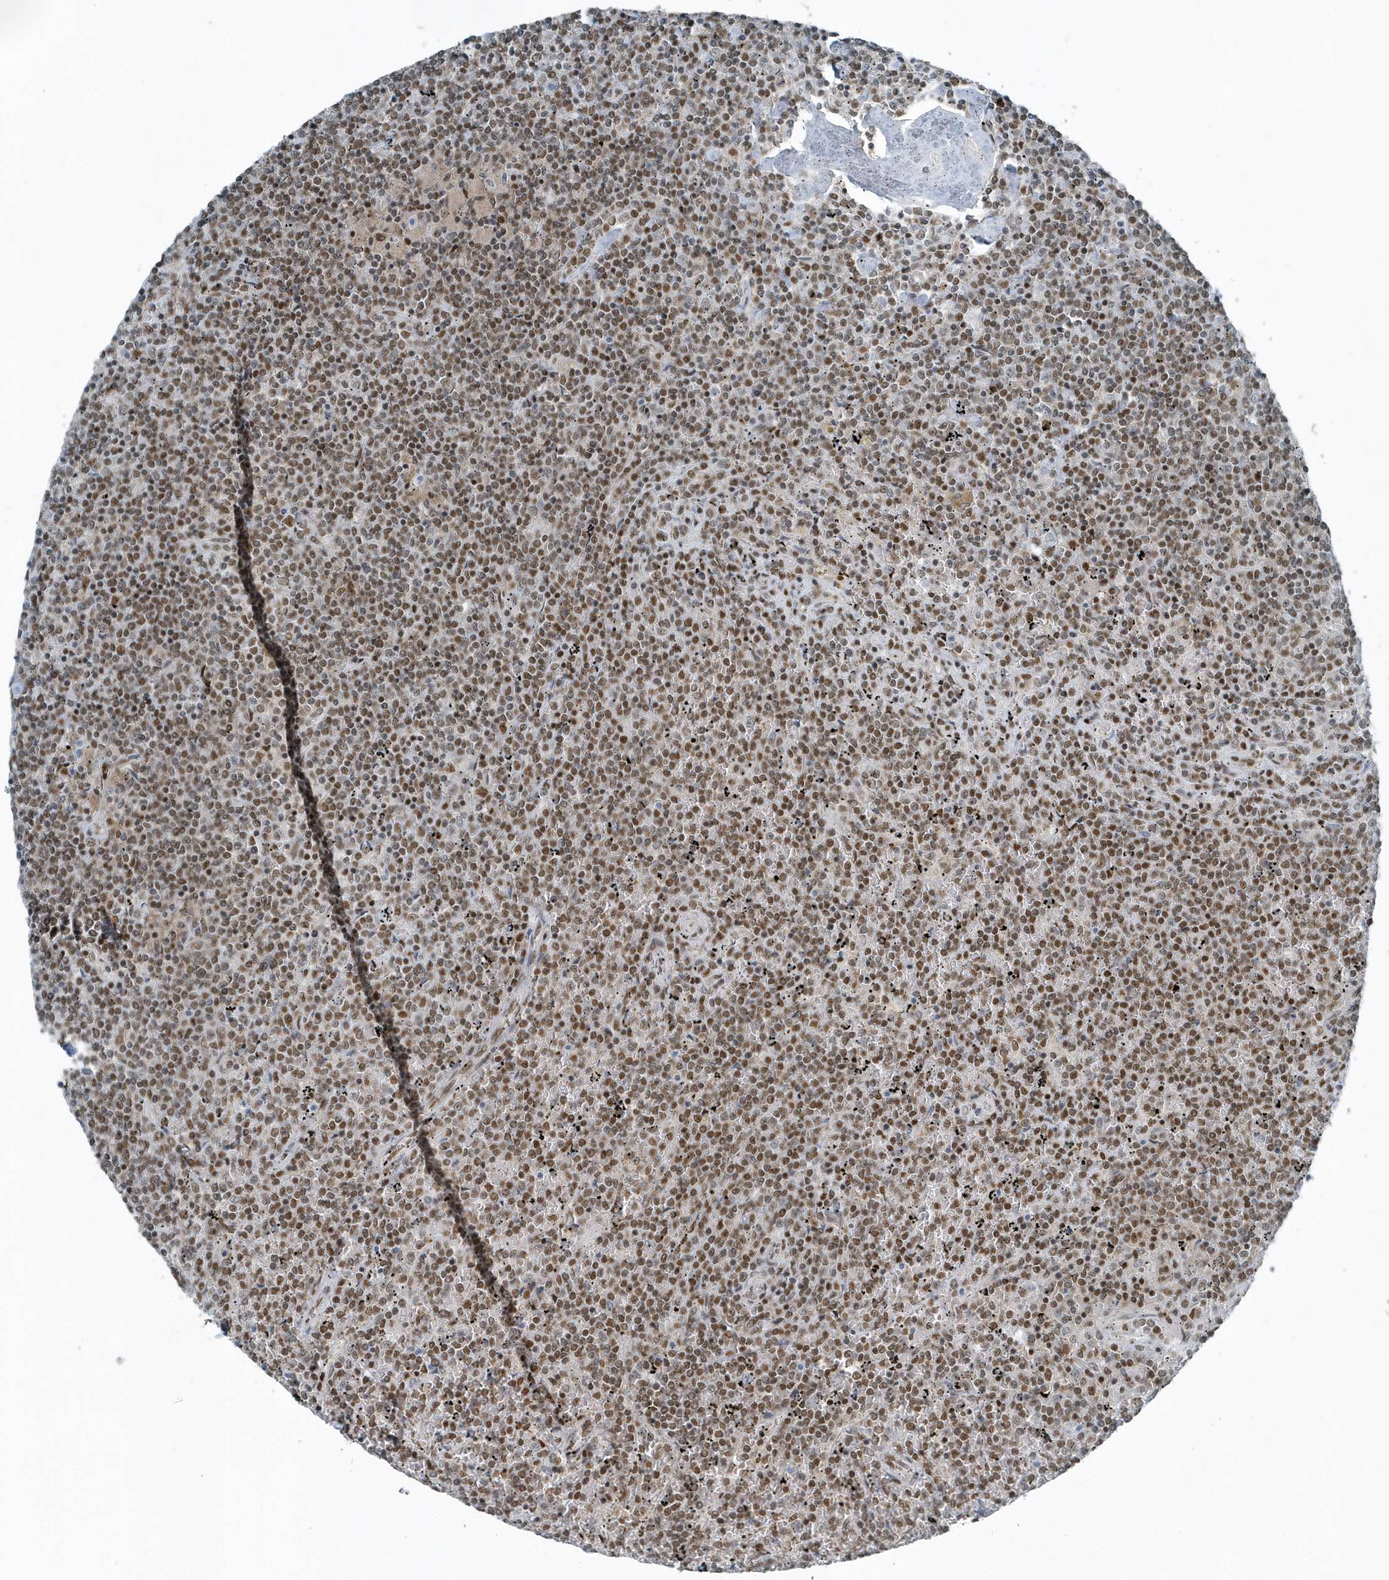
{"staining": {"intensity": "moderate", "quantity": ">75%", "location": "nuclear"}, "tissue": "lymphoma", "cell_type": "Tumor cells", "image_type": "cancer", "snomed": [{"axis": "morphology", "description": "Malignant lymphoma, non-Hodgkin's type, Low grade"}, {"axis": "topography", "description": "Spleen"}], "caption": "Lymphoma stained with a brown dye exhibits moderate nuclear positive staining in approximately >75% of tumor cells.", "gene": "YTHDC1", "patient": {"sex": "female", "age": 19}}